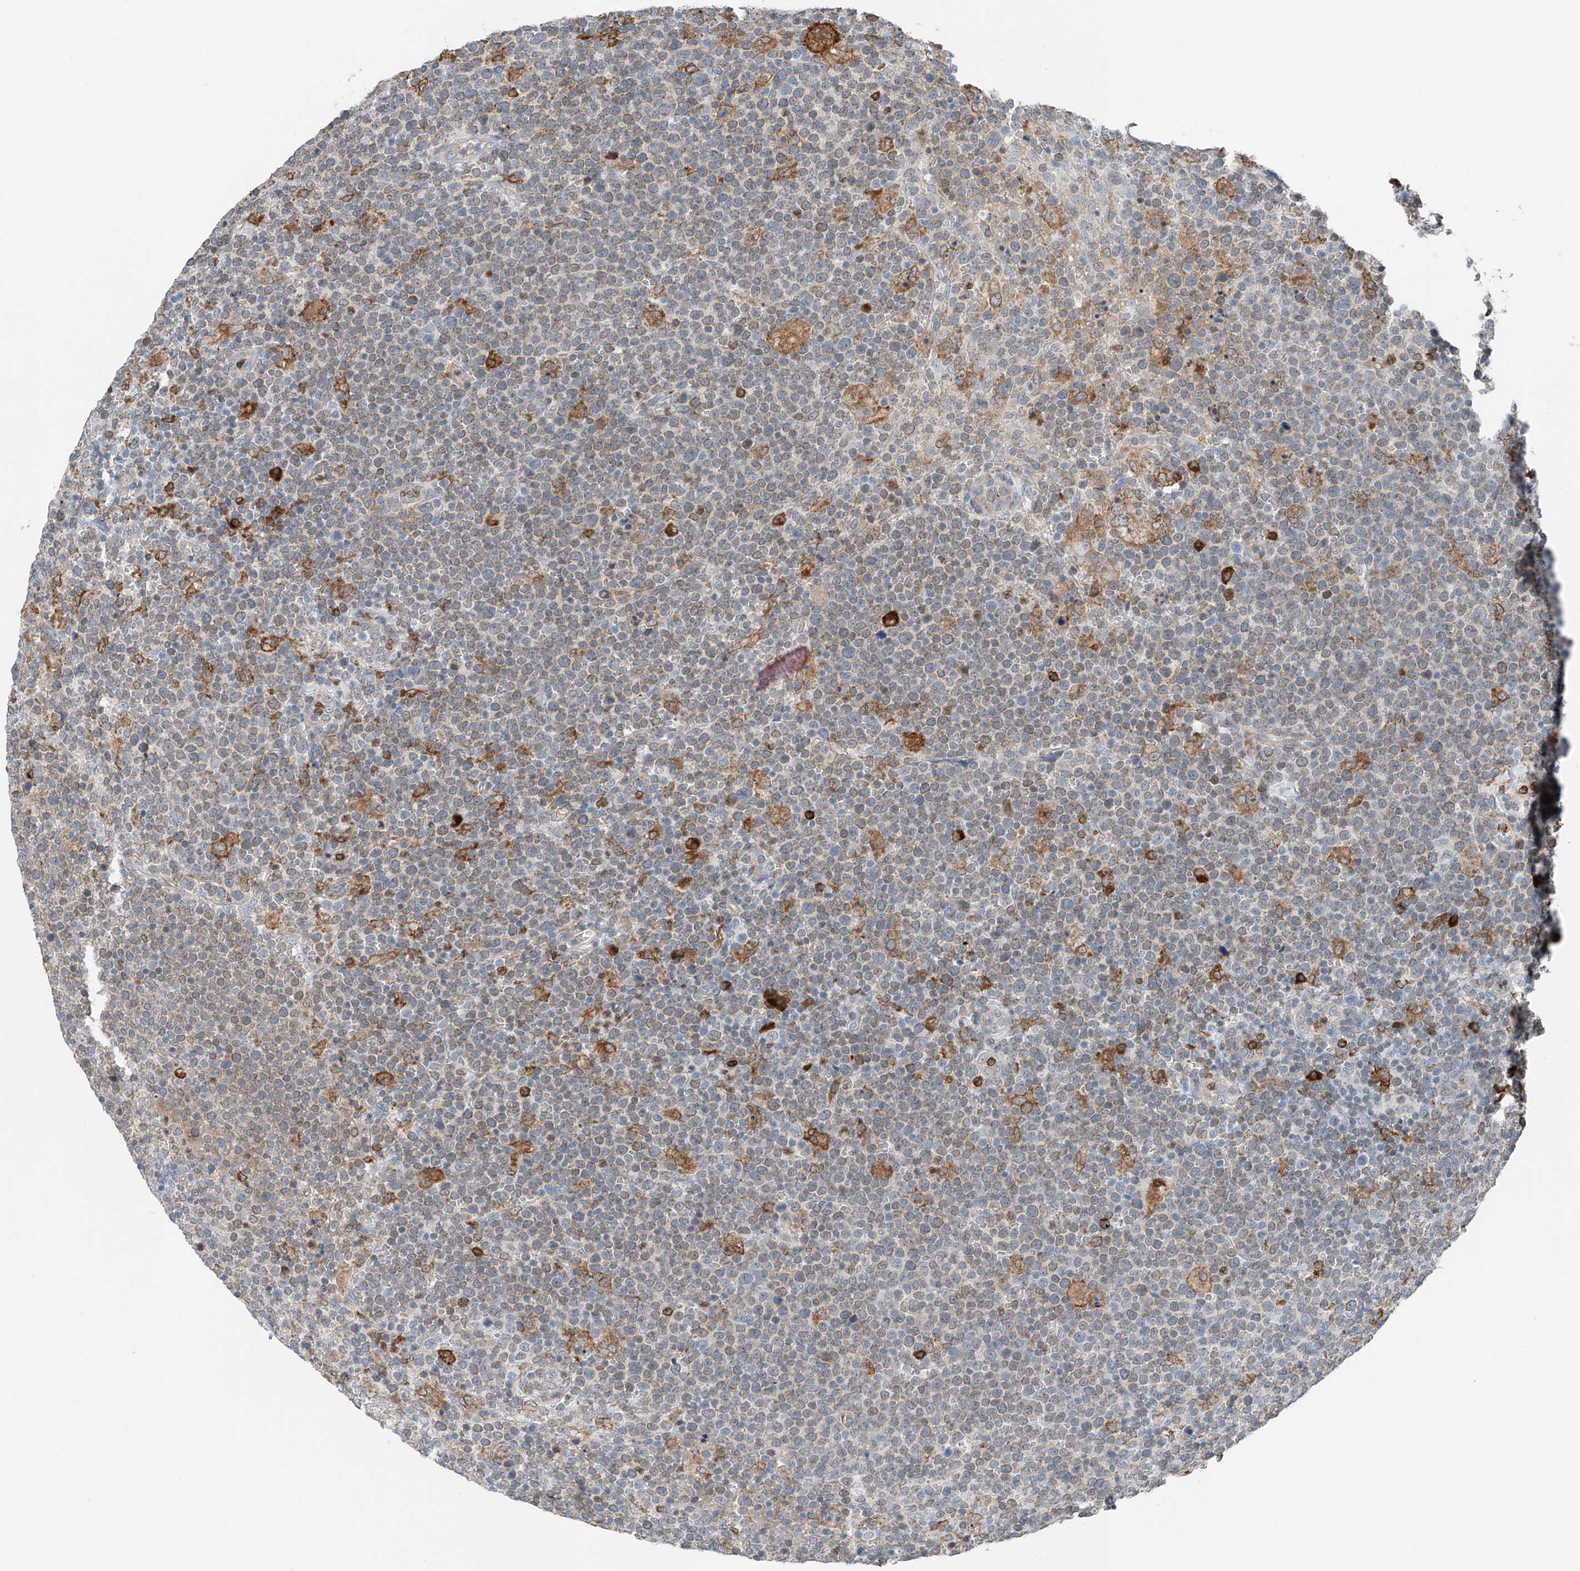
{"staining": {"intensity": "moderate", "quantity": "<25%", "location": "cytoplasmic/membranous"}, "tissue": "lymphoma", "cell_type": "Tumor cells", "image_type": "cancer", "snomed": [{"axis": "morphology", "description": "Malignant lymphoma, non-Hodgkin's type, High grade"}, {"axis": "topography", "description": "Lymph node"}], "caption": "Brown immunohistochemical staining in high-grade malignant lymphoma, non-Hodgkin's type reveals moderate cytoplasmic/membranous staining in about <25% of tumor cells. (Stains: DAB (3,3'-diaminobenzidine) in brown, nuclei in blue, Microscopy: brightfield microscopy at high magnification).", "gene": "TBXAS1", "patient": {"sex": "male", "age": 61}}